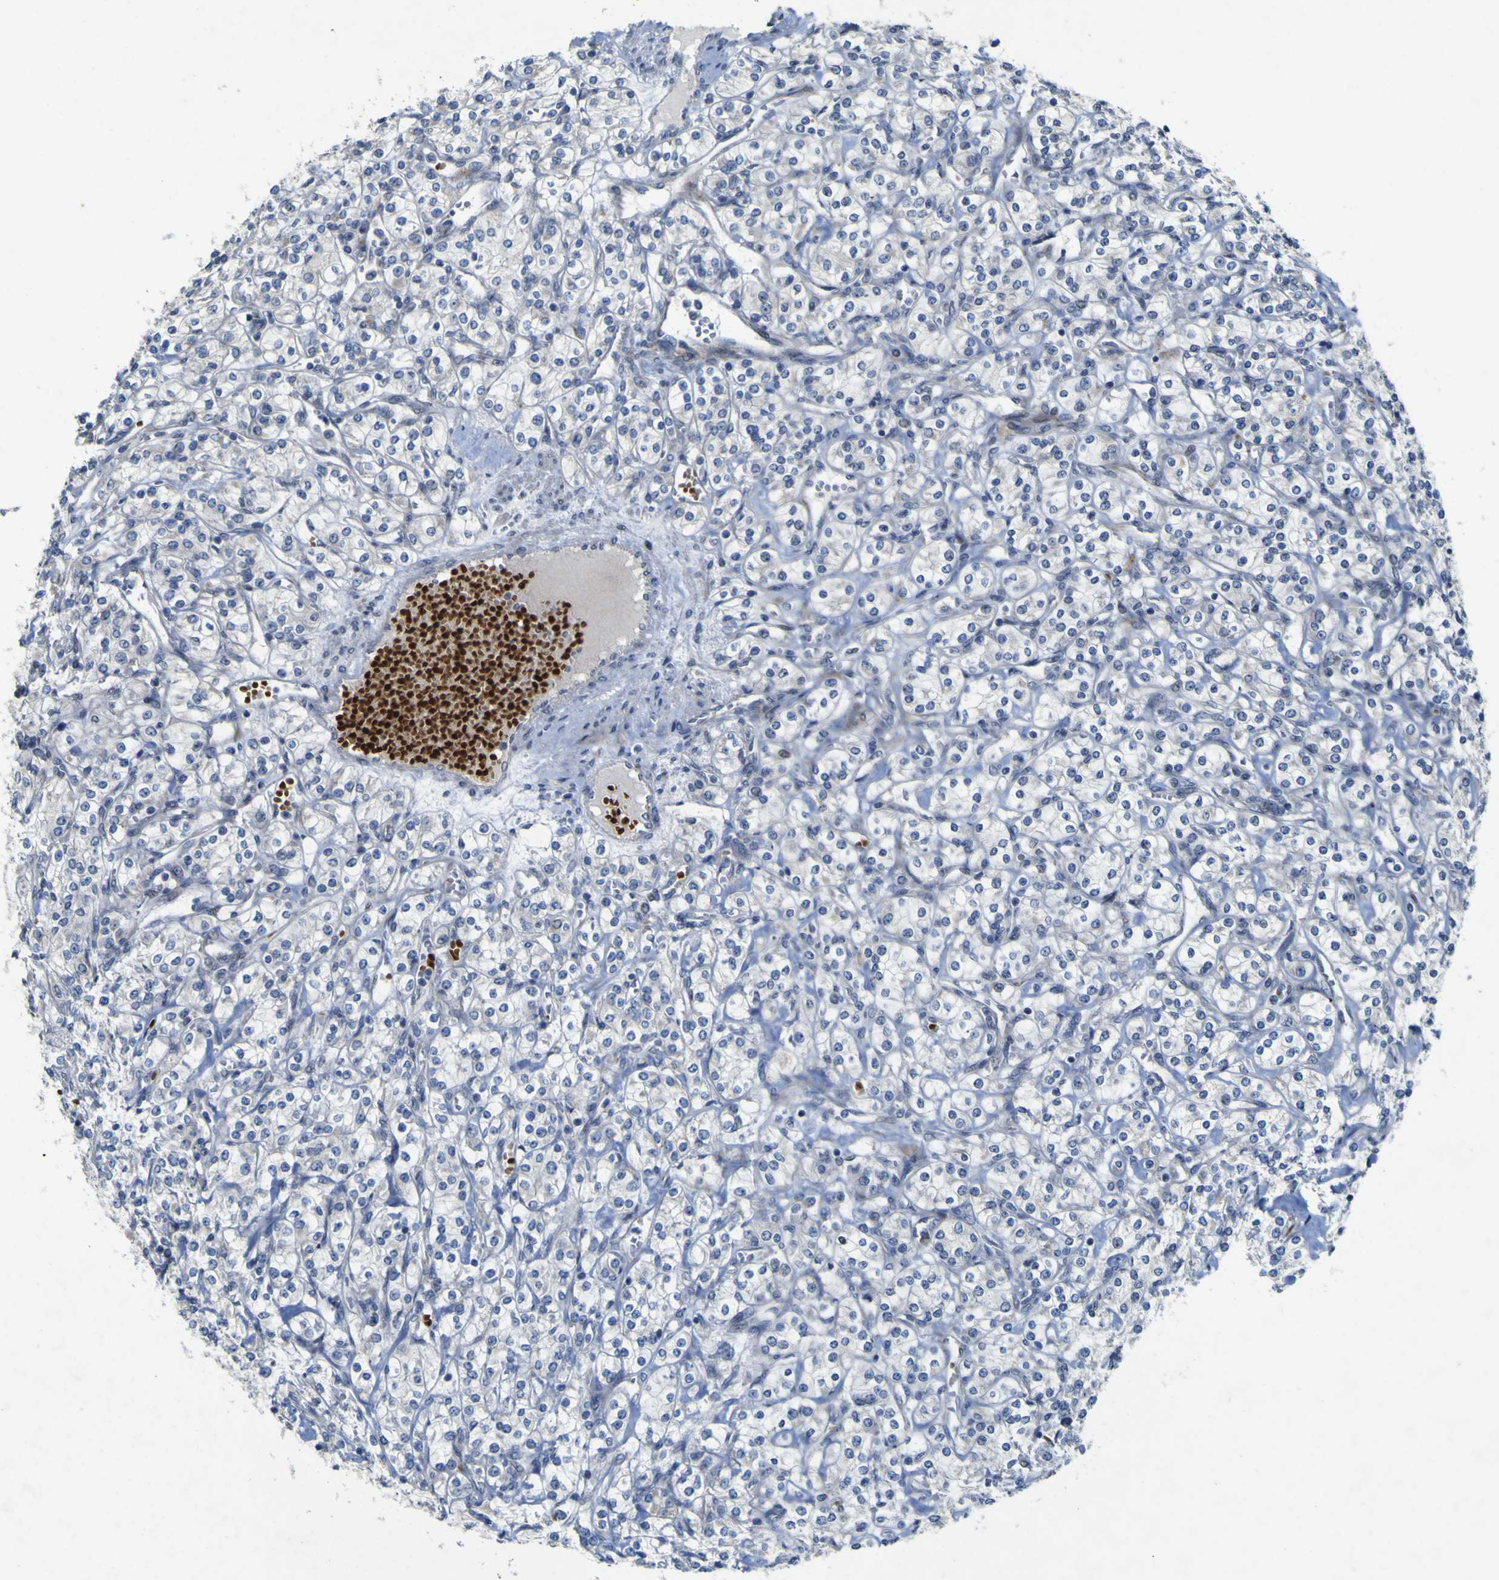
{"staining": {"intensity": "negative", "quantity": "none", "location": "none"}, "tissue": "renal cancer", "cell_type": "Tumor cells", "image_type": "cancer", "snomed": [{"axis": "morphology", "description": "Adenocarcinoma, NOS"}, {"axis": "topography", "description": "Kidney"}], "caption": "Immunohistochemistry (IHC) image of human renal cancer stained for a protein (brown), which exhibits no staining in tumor cells. (Stains: DAB immunohistochemistry with hematoxylin counter stain, Microscopy: brightfield microscopy at high magnification).", "gene": "NAV1", "patient": {"sex": "male", "age": 77}}